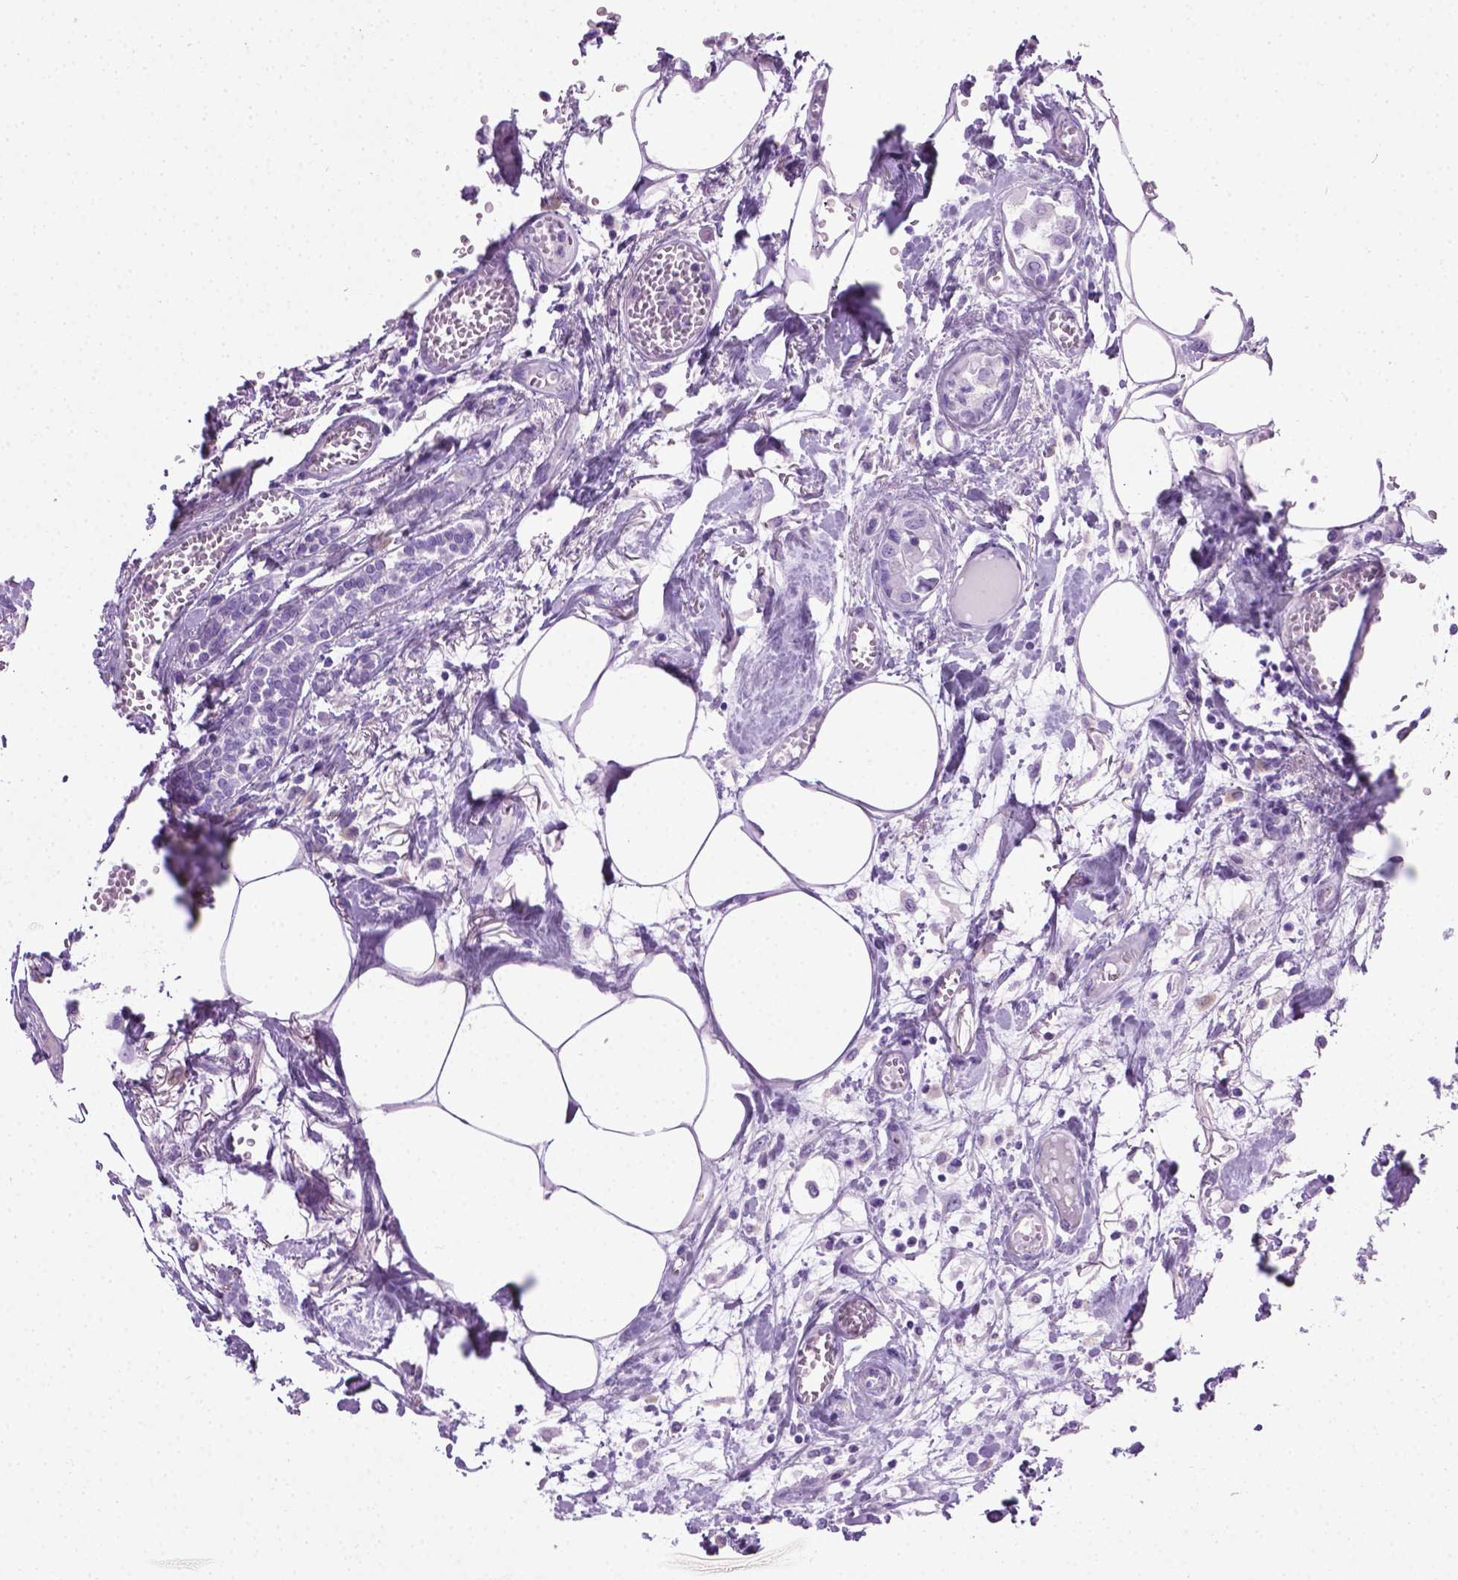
{"staining": {"intensity": "negative", "quantity": "none", "location": "none"}, "tissue": "breast cancer", "cell_type": "Tumor cells", "image_type": "cancer", "snomed": [{"axis": "morphology", "description": "Duct carcinoma"}, {"axis": "topography", "description": "Breast"}], "caption": "Infiltrating ductal carcinoma (breast) was stained to show a protein in brown. There is no significant staining in tumor cells.", "gene": "LELP1", "patient": {"sex": "female", "age": 94}}